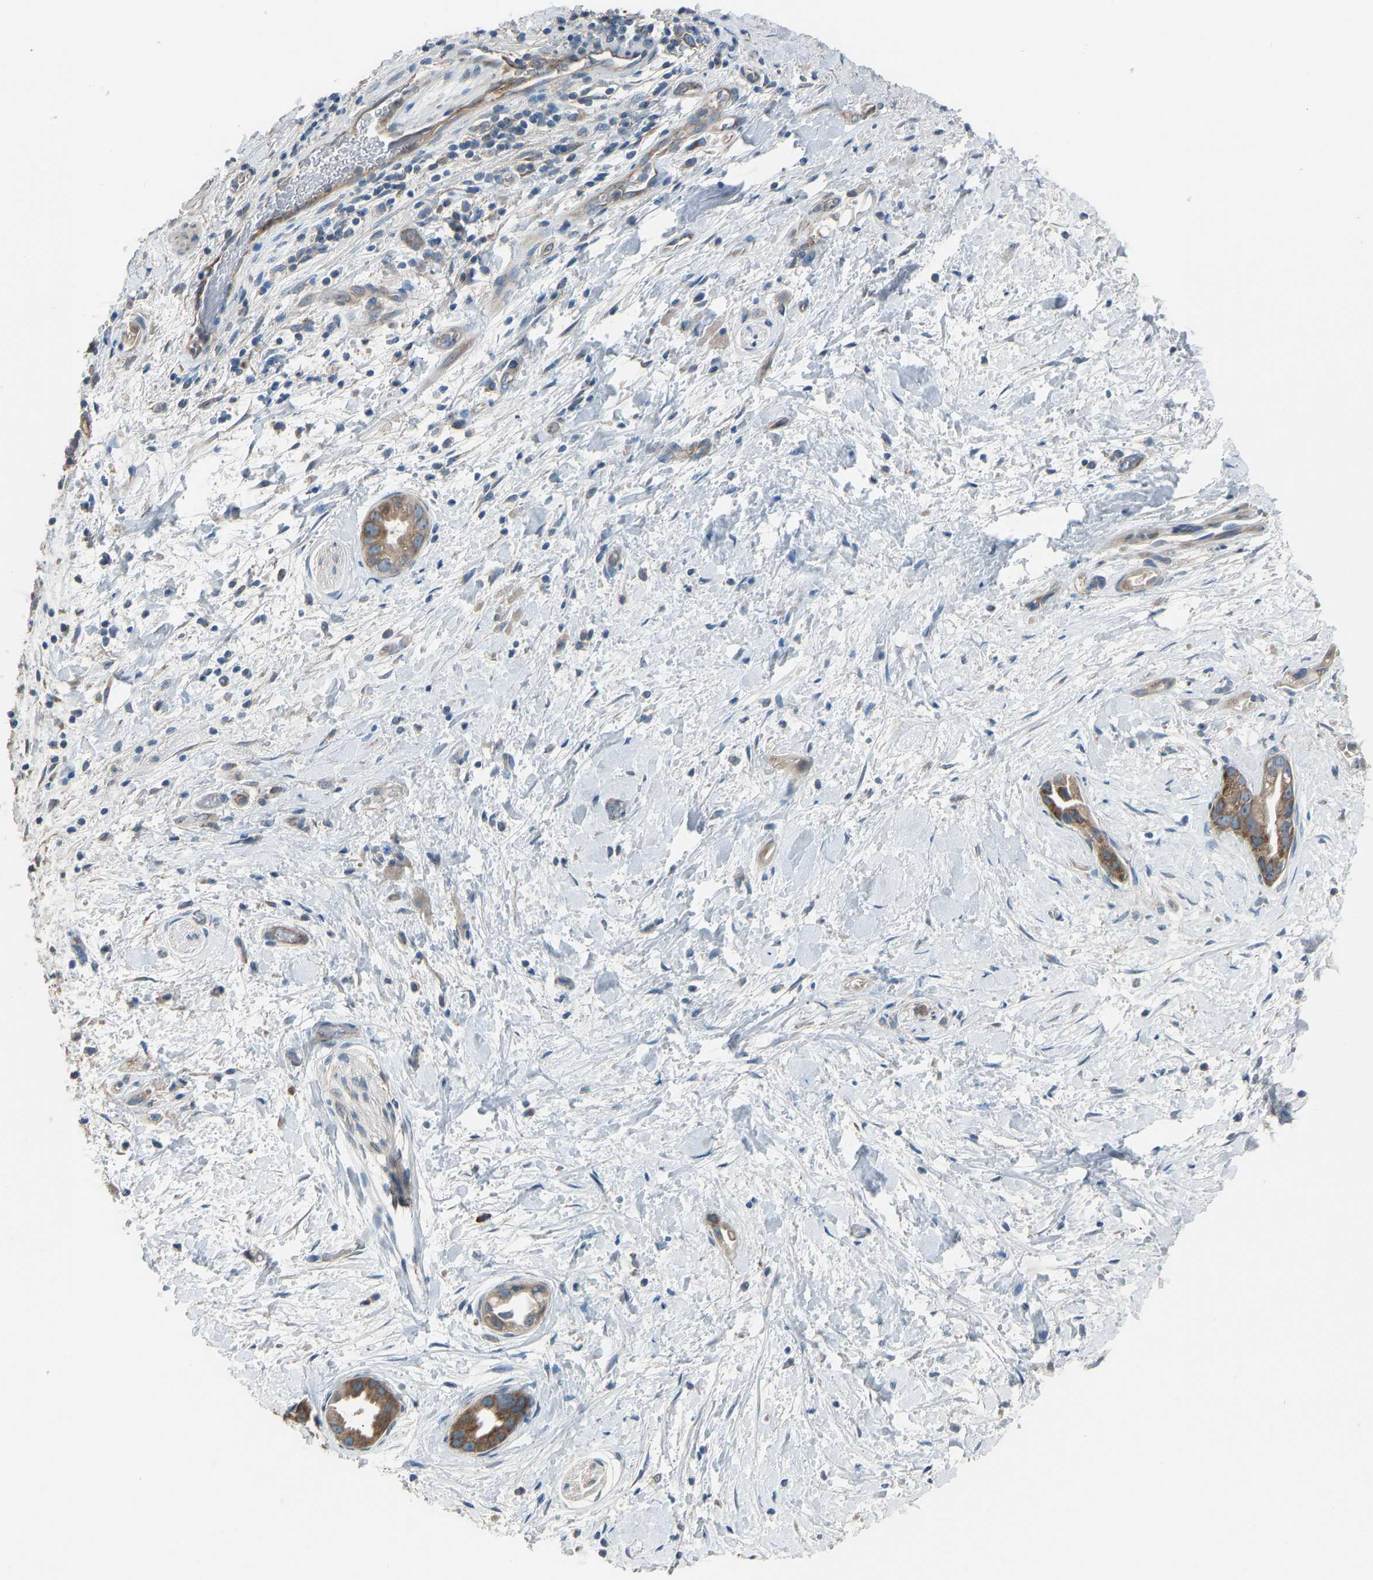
{"staining": {"intensity": "moderate", "quantity": ">75%", "location": "cytoplasmic/membranous"}, "tissue": "pancreatic cancer", "cell_type": "Tumor cells", "image_type": "cancer", "snomed": [{"axis": "morphology", "description": "Adenocarcinoma, NOS"}, {"axis": "topography", "description": "Pancreas"}], "caption": "Immunohistochemistry (IHC) photomicrograph of neoplastic tissue: pancreatic cancer stained using IHC demonstrates medium levels of moderate protein expression localized specifically in the cytoplasmic/membranous of tumor cells, appearing as a cytoplasmic/membranous brown color.", "gene": "TGFBR3", "patient": {"sex": "male", "age": 55}}